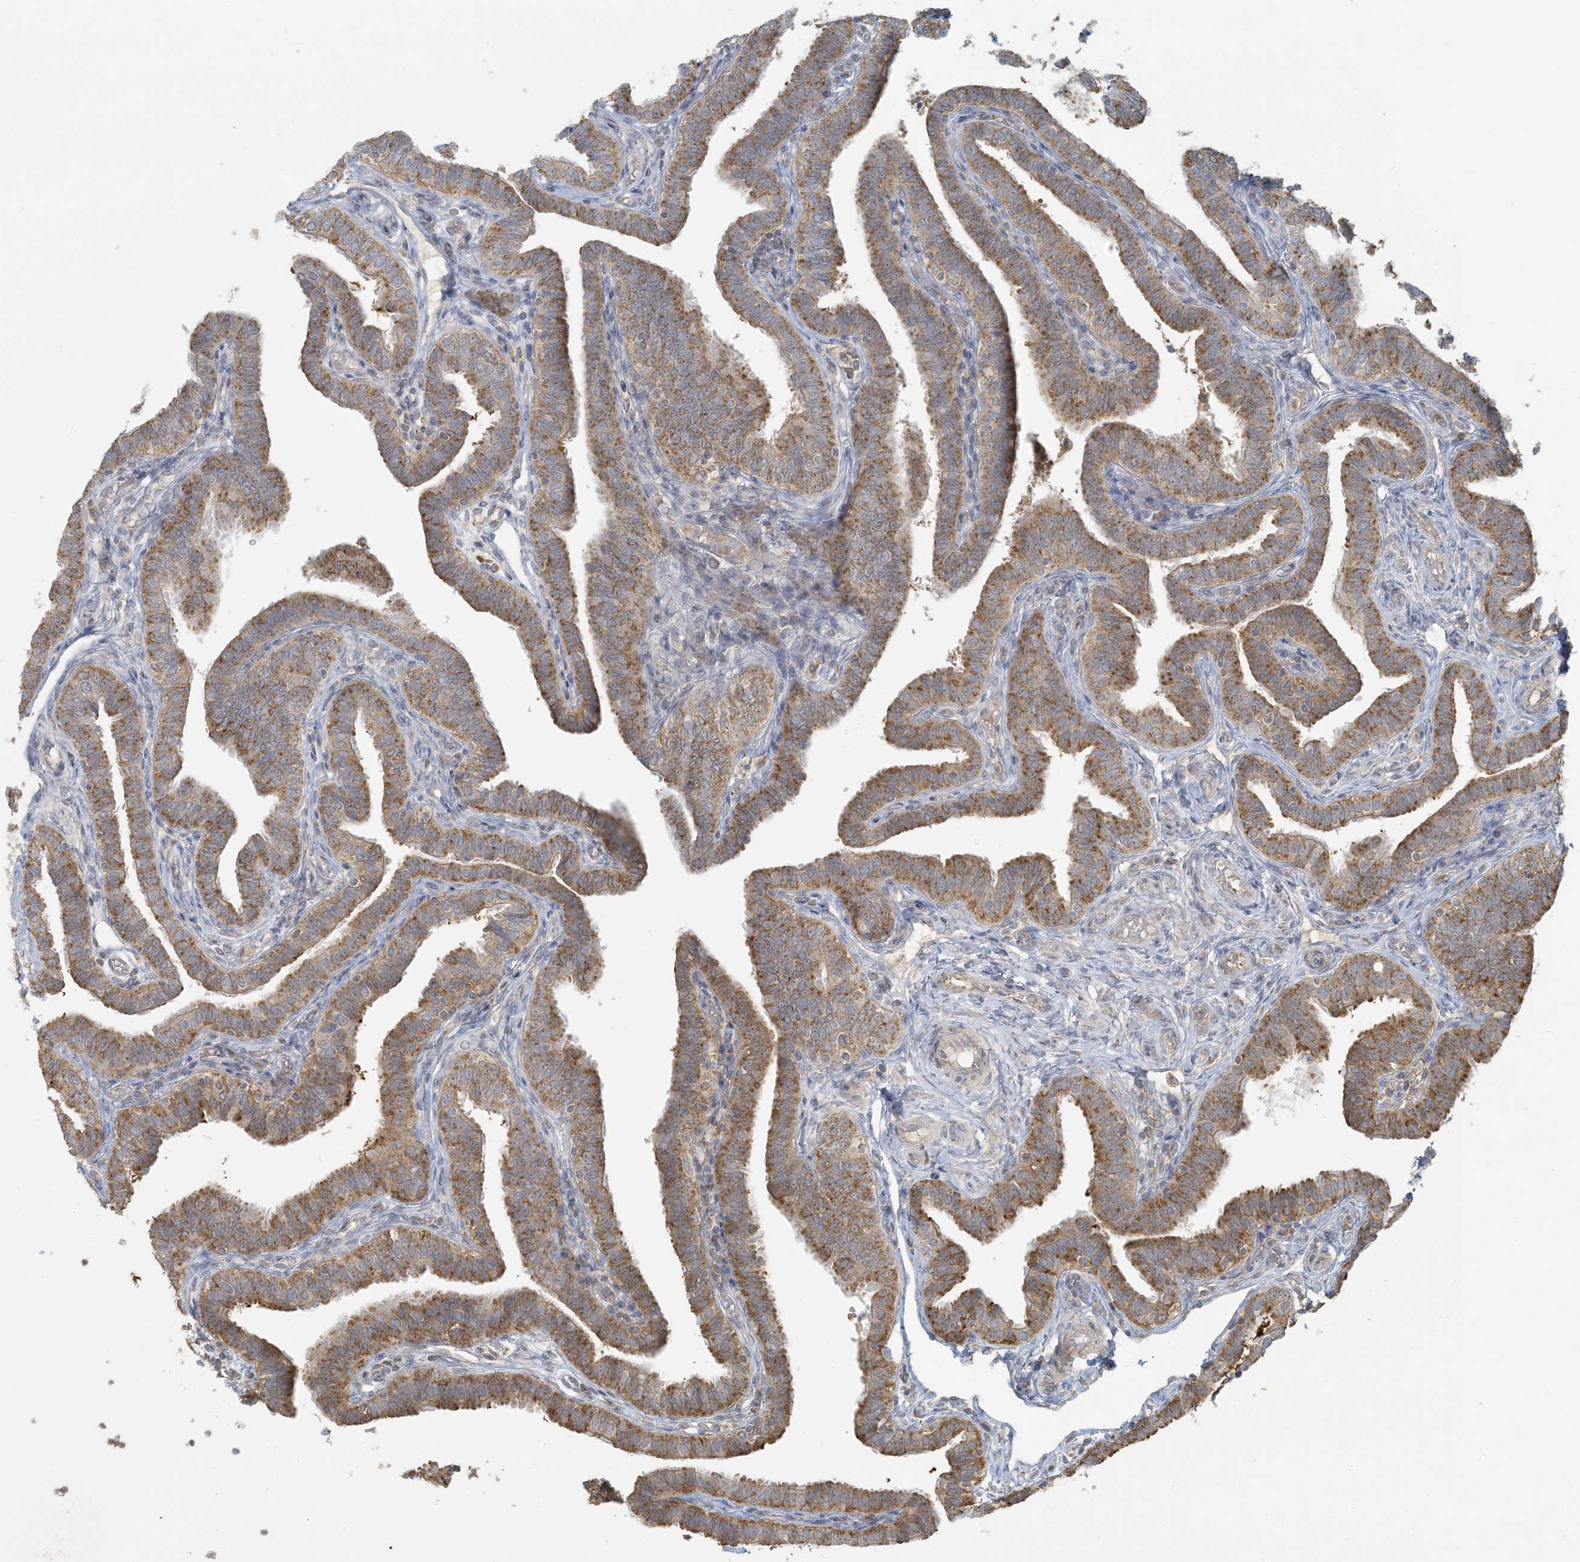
{"staining": {"intensity": "moderate", "quantity": ">75%", "location": "cytoplasmic/membranous"}, "tissue": "fallopian tube", "cell_type": "Glandular cells", "image_type": "normal", "snomed": [{"axis": "morphology", "description": "Normal tissue, NOS"}, {"axis": "topography", "description": "Fallopian tube"}], "caption": "Protein expression analysis of benign fallopian tube demonstrates moderate cytoplasmic/membranous positivity in approximately >75% of glandular cells.", "gene": "HACL1", "patient": {"sex": "female", "age": 39}}